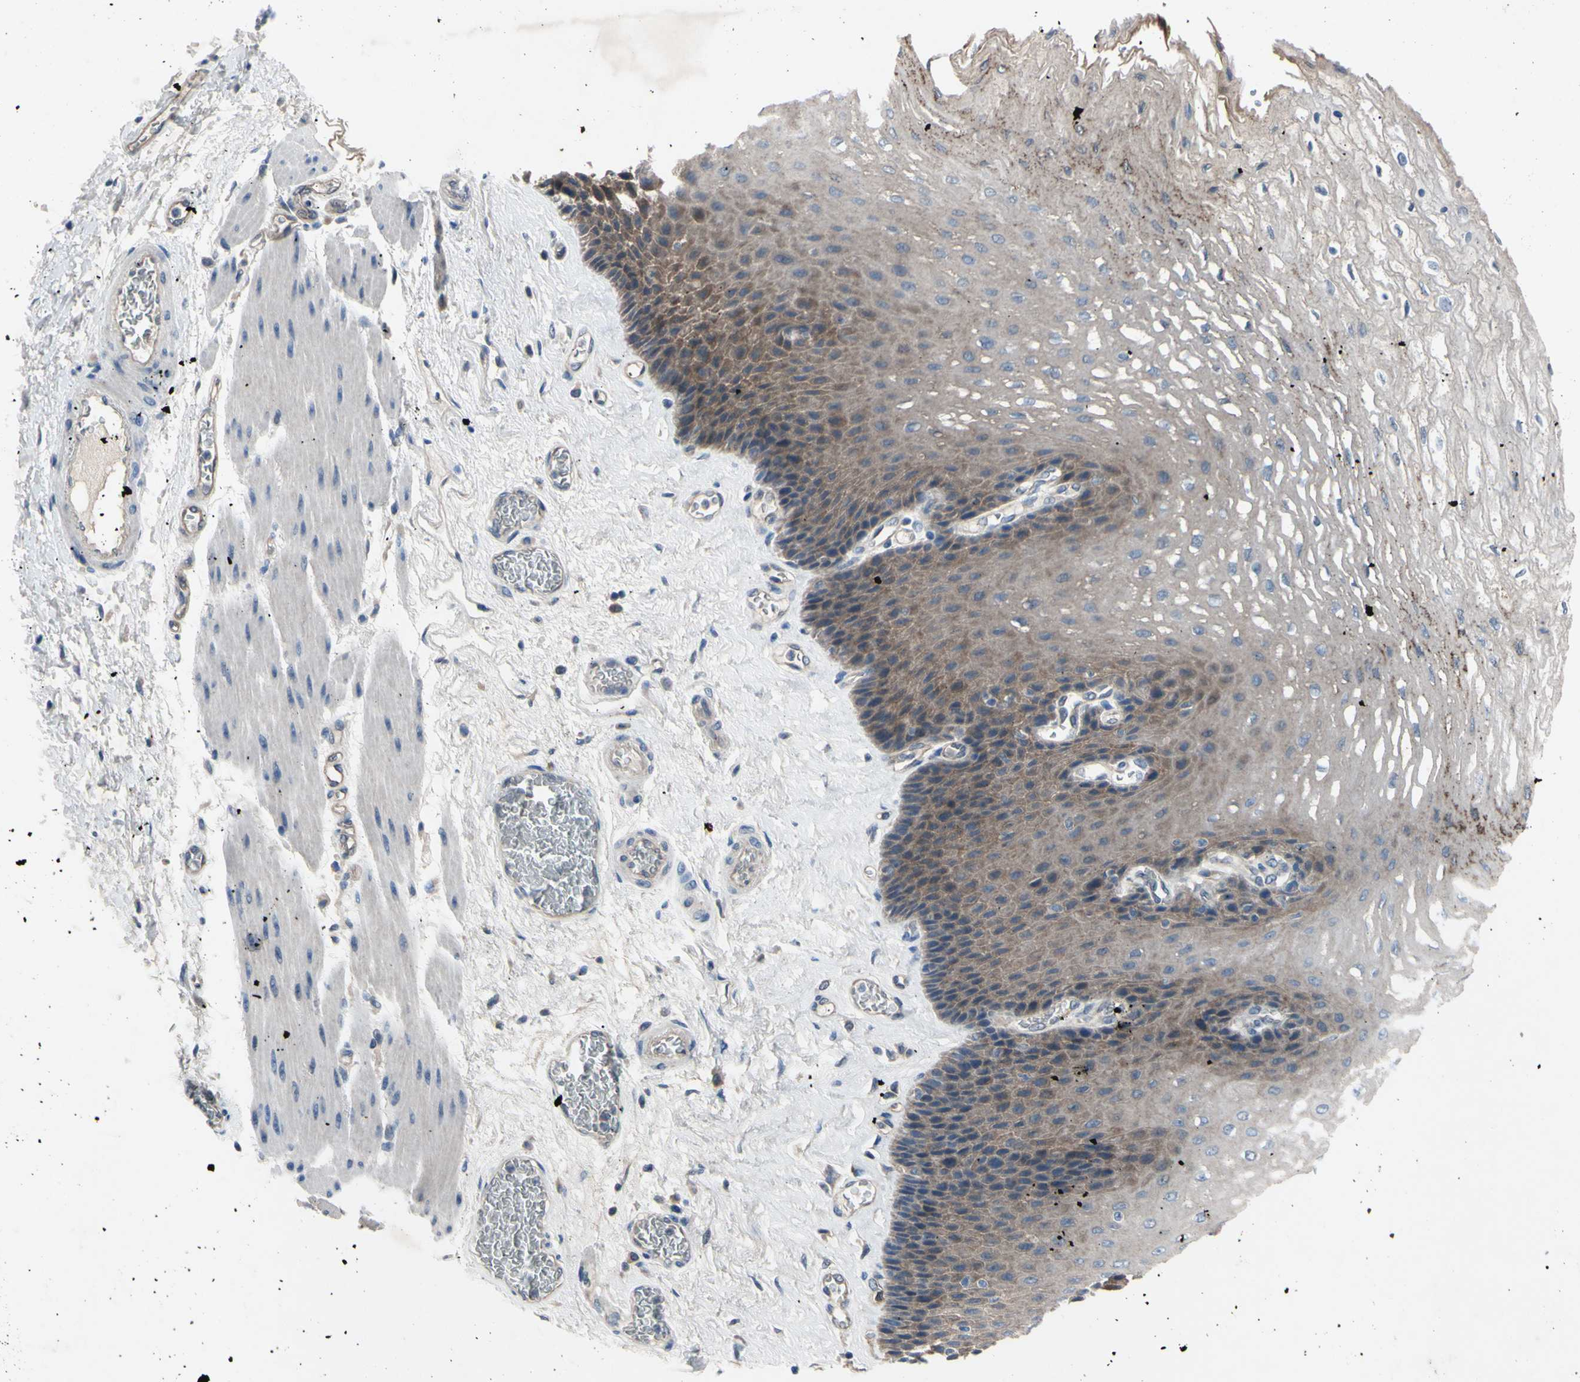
{"staining": {"intensity": "moderate", "quantity": "25%-75%", "location": "cytoplasmic/membranous"}, "tissue": "esophagus", "cell_type": "Squamous epithelial cells", "image_type": "normal", "snomed": [{"axis": "morphology", "description": "Normal tissue, NOS"}, {"axis": "topography", "description": "Esophagus"}], "caption": "DAB immunohistochemical staining of benign esophagus displays moderate cytoplasmic/membranous protein expression in about 25%-75% of squamous epithelial cells.", "gene": "HILPDA", "patient": {"sex": "female", "age": 72}}